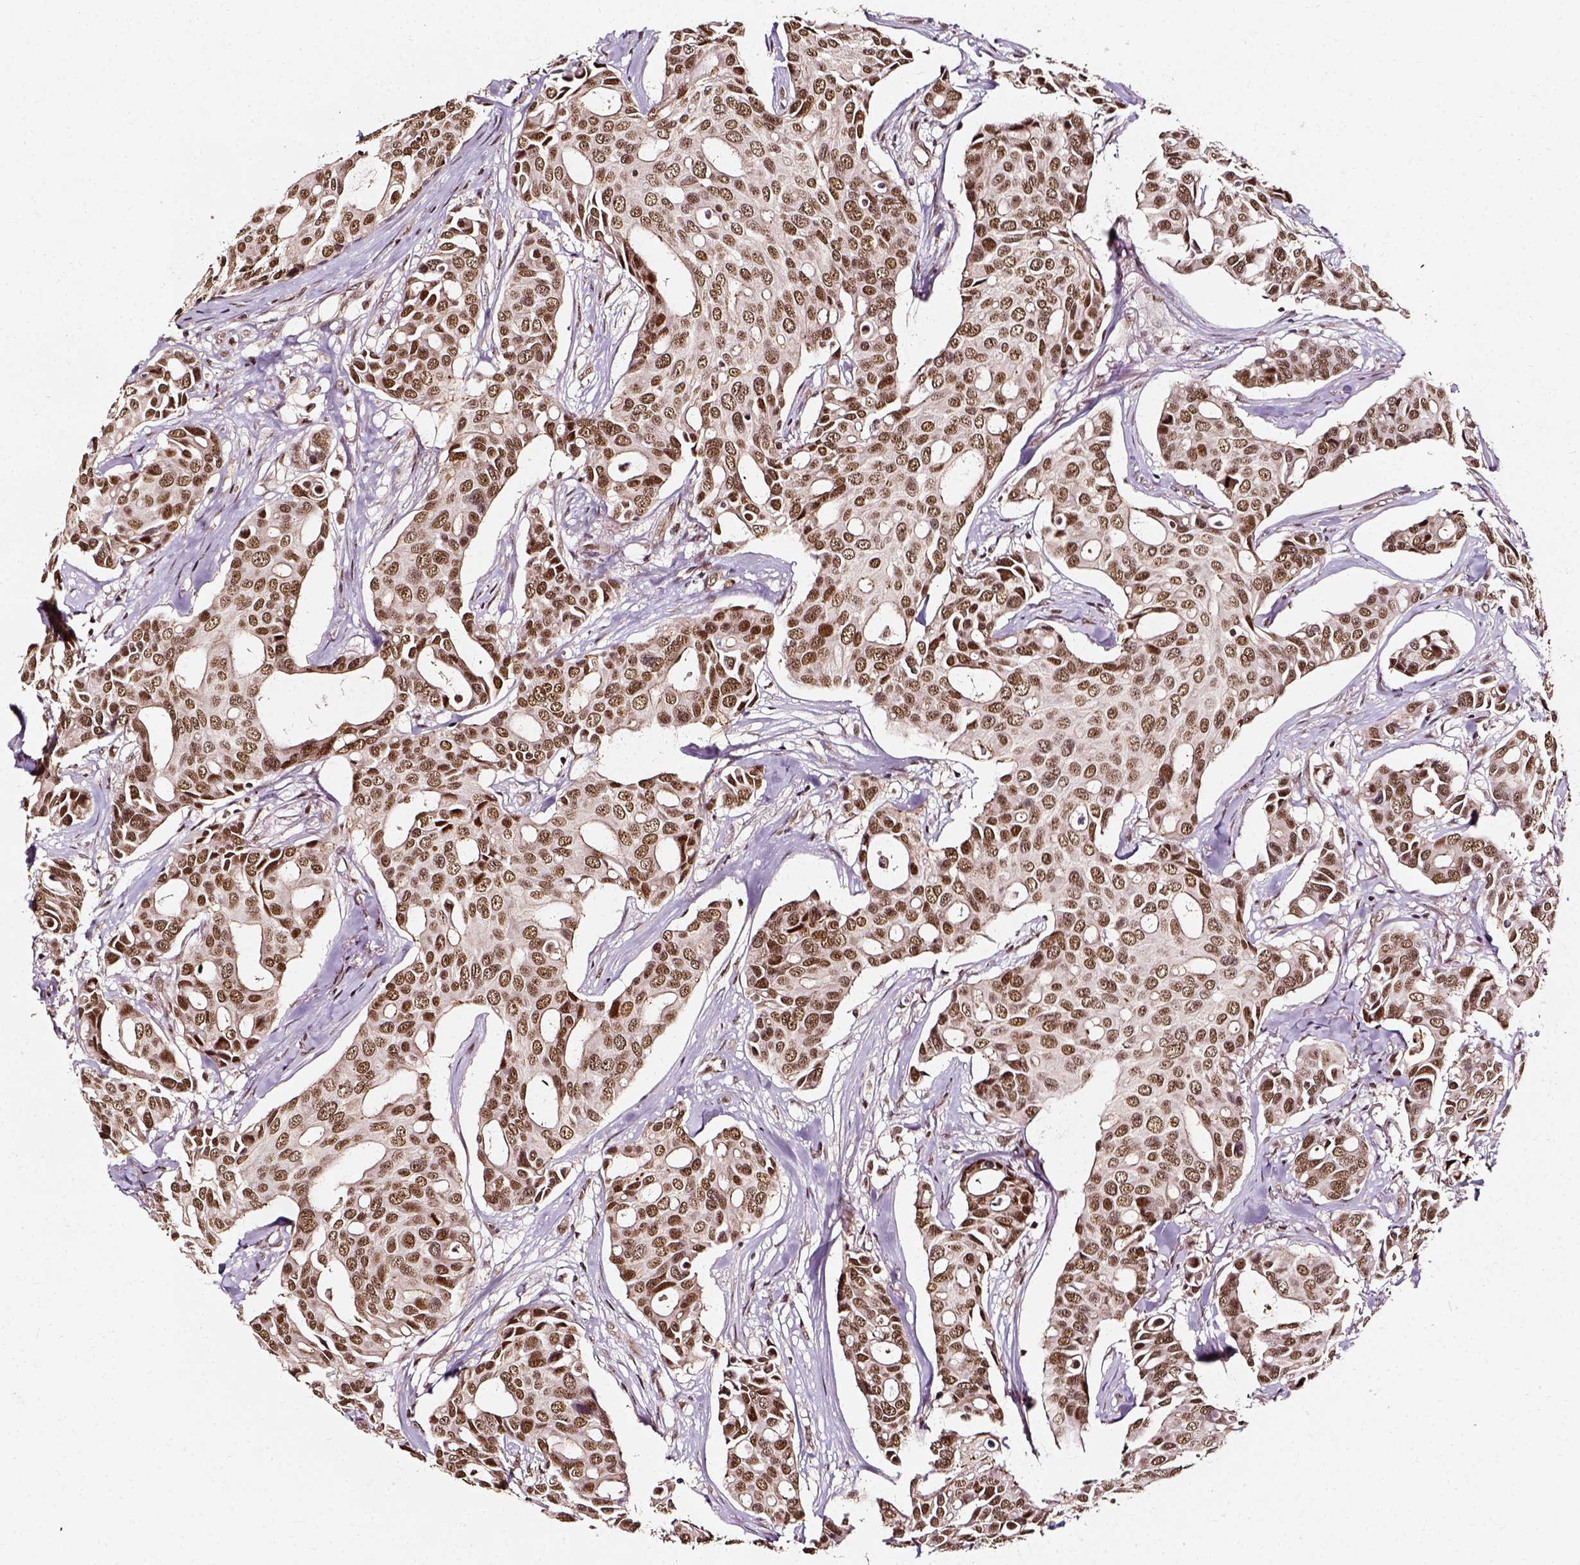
{"staining": {"intensity": "moderate", "quantity": ">75%", "location": "nuclear"}, "tissue": "breast cancer", "cell_type": "Tumor cells", "image_type": "cancer", "snomed": [{"axis": "morphology", "description": "Duct carcinoma"}, {"axis": "topography", "description": "Breast"}], "caption": "Breast cancer stained for a protein (brown) reveals moderate nuclear positive staining in about >75% of tumor cells.", "gene": "NACC1", "patient": {"sex": "female", "age": 54}}